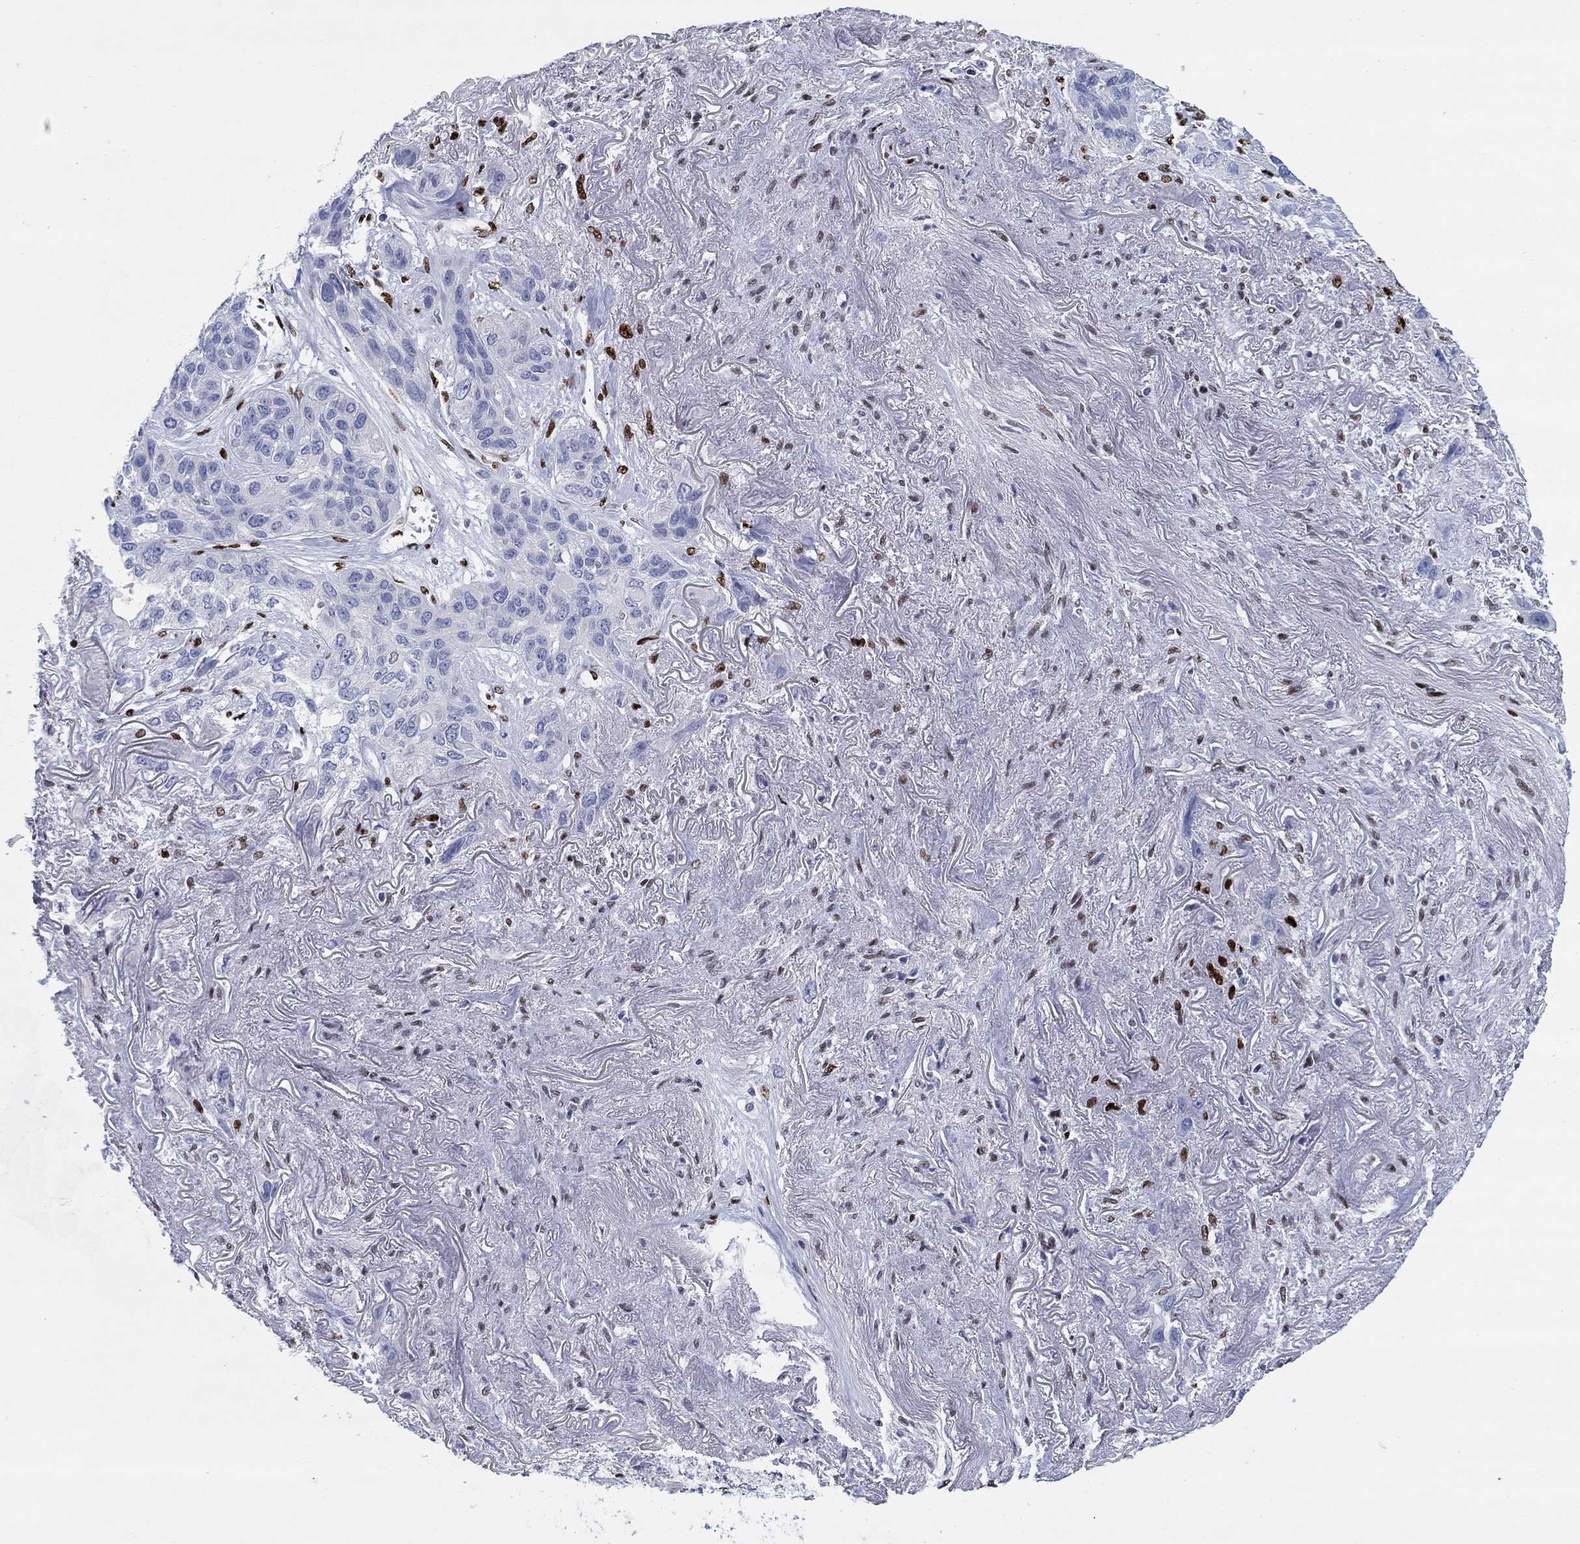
{"staining": {"intensity": "negative", "quantity": "none", "location": "none"}, "tissue": "lung cancer", "cell_type": "Tumor cells", "image_type": "cancer", "snomed": [{"axis": "morphology", "description": "Squamous cell carcinoma, NOS"}, {"axis": "topography", "description": "Lung"}], "caption": "DAB (3,3'-diaminobenzidine) immunohistochemical staining of human lung cancer displays no significant staining in tumor cells.", "gene": "ZEB1", "patient": {"sex": "female", "age": 70}}